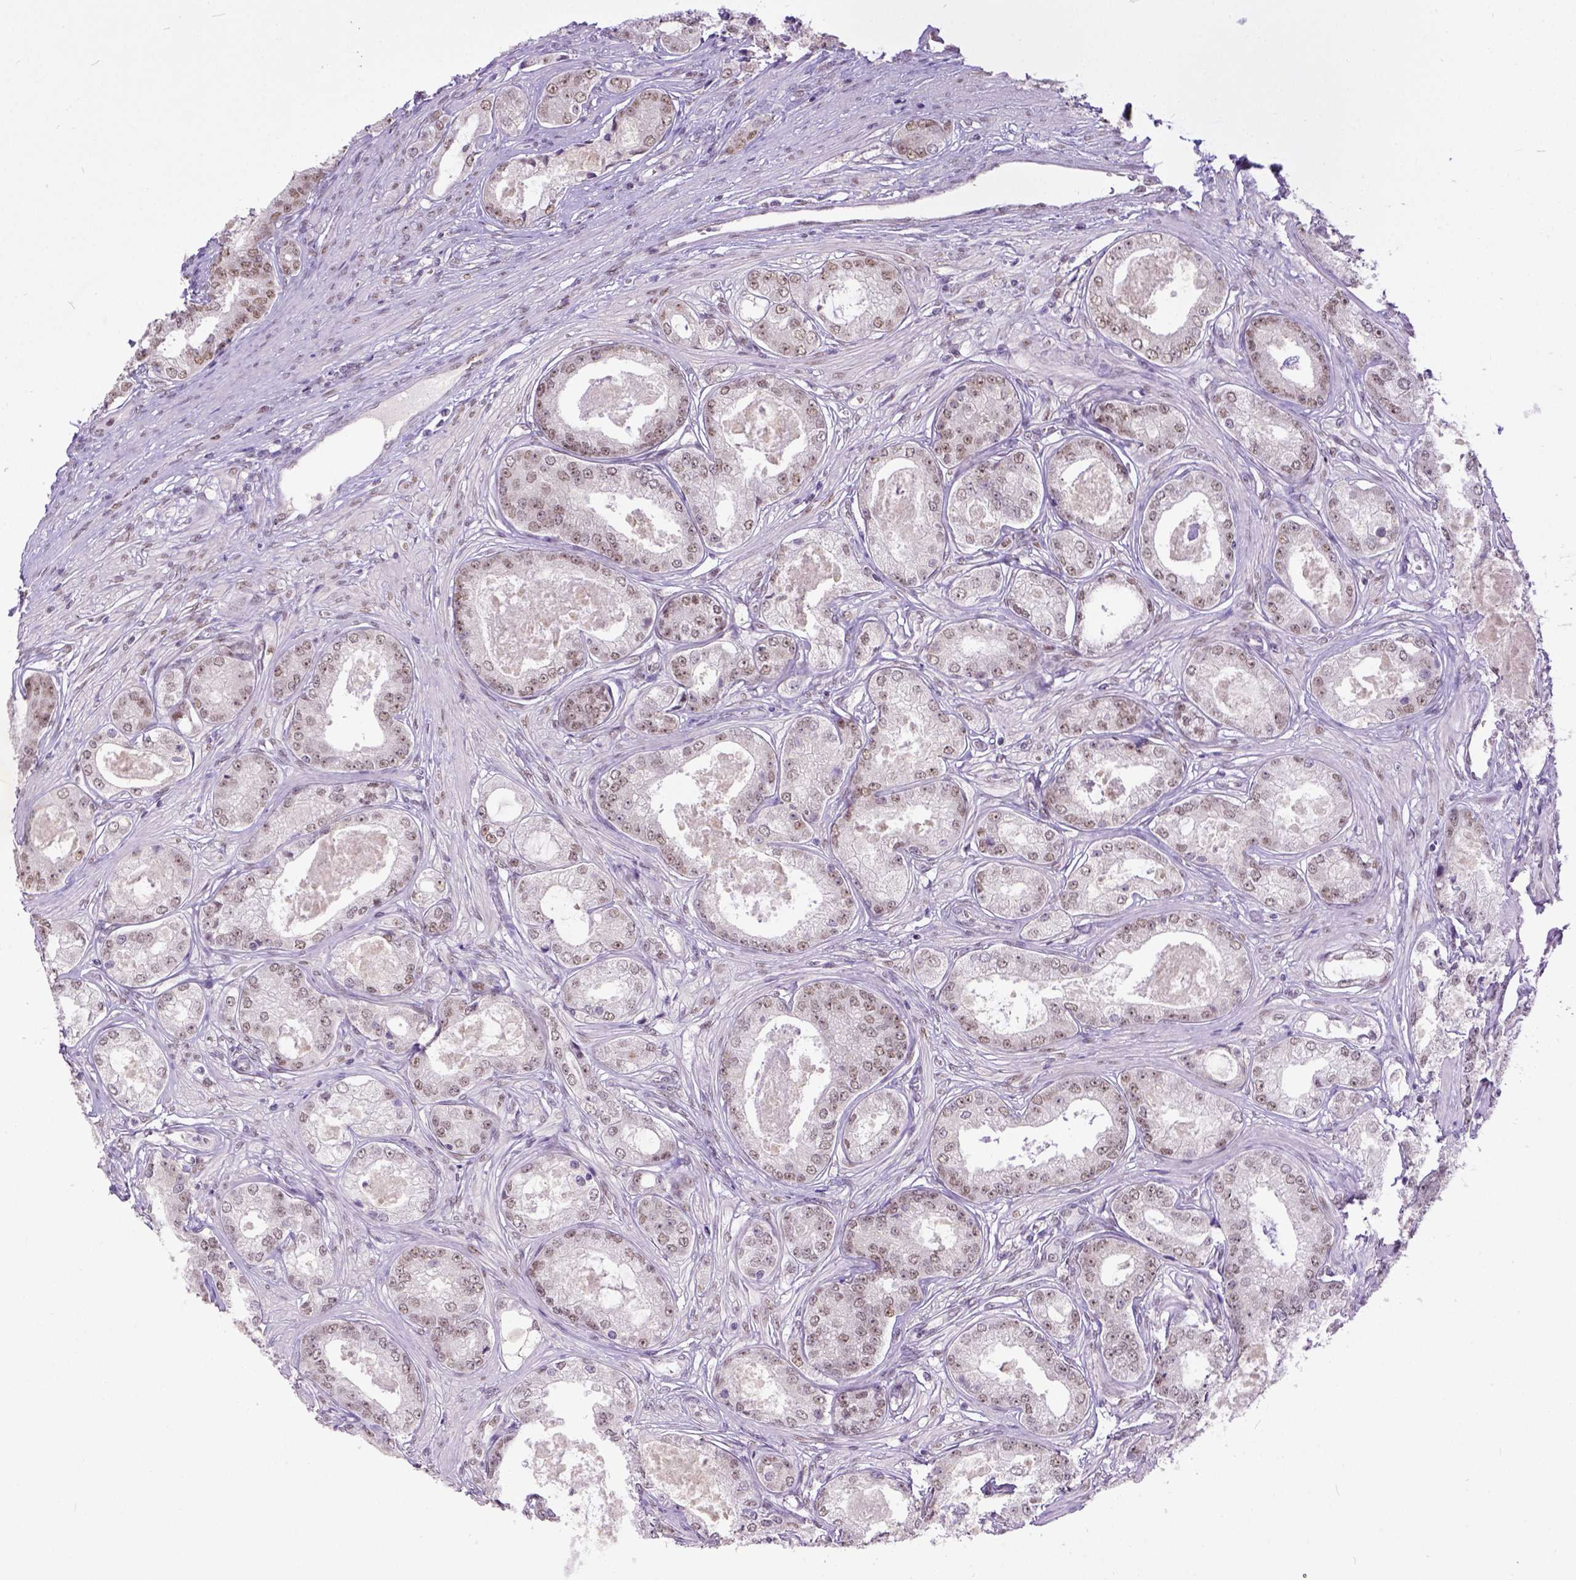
{"staining": {"intensity": "weak", "quantity": ">75%", "location": "nuclear"}, "tissue": "prostate cancer", "cell_type": "Tumor cells", "image_type": "cancer", "snomed": [{"axis": "morphology", "description": "Adenocarcinoma, Low grade"}, {"axis": "topography", "description": "Prostate"}], "caption": "This histopathology image demonstrates IHC staining of human prostate cancer (low-grade adenocarcinoma), with low weak nuclear expression in about >75% of tumor cells.", "gene": "ERCC1", "patient": {"sex": "male", "age": 68}}